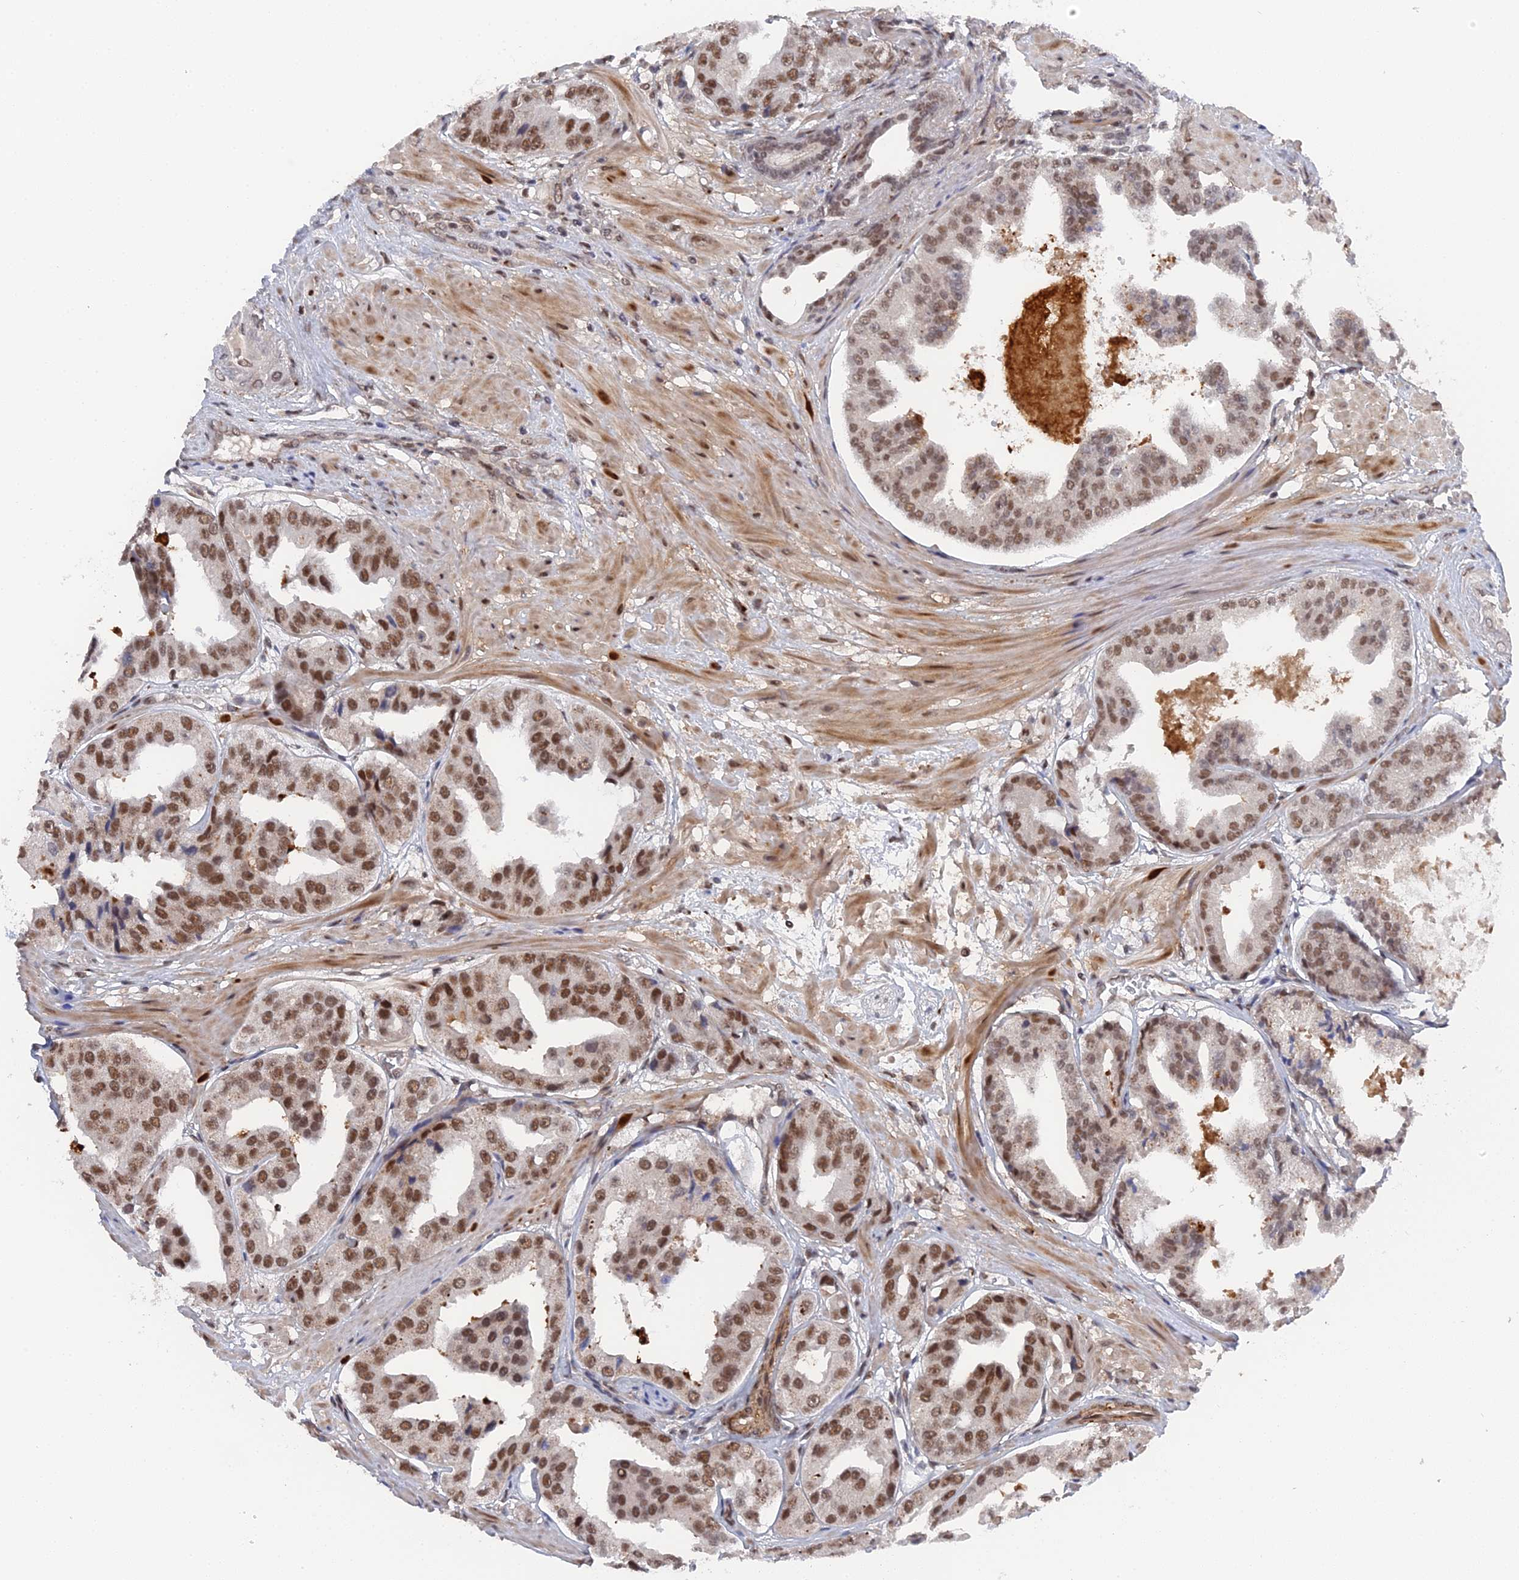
{"staining": {"intensity": "moderate", "quantity": ">75%", "location": "nuclear"}, "tissue": "prostate cancer", "cell_type": "Tumor cells", "image_type": "cancer", "snomed": [{"axis": "morphology", "description": "Adenocarcinoma, High grade"}, {"axis": "topography", "description": "Prostate"}], "caption": "This histopathology image shows immunohistochemistry staining of adenocarcinoma (high-grade) (prostate), with medium moderate nuclear expression in approximately >75% of tumor cells.", "gene": "CCDC85A", "patient": {"sex": "male", "age": 63}}